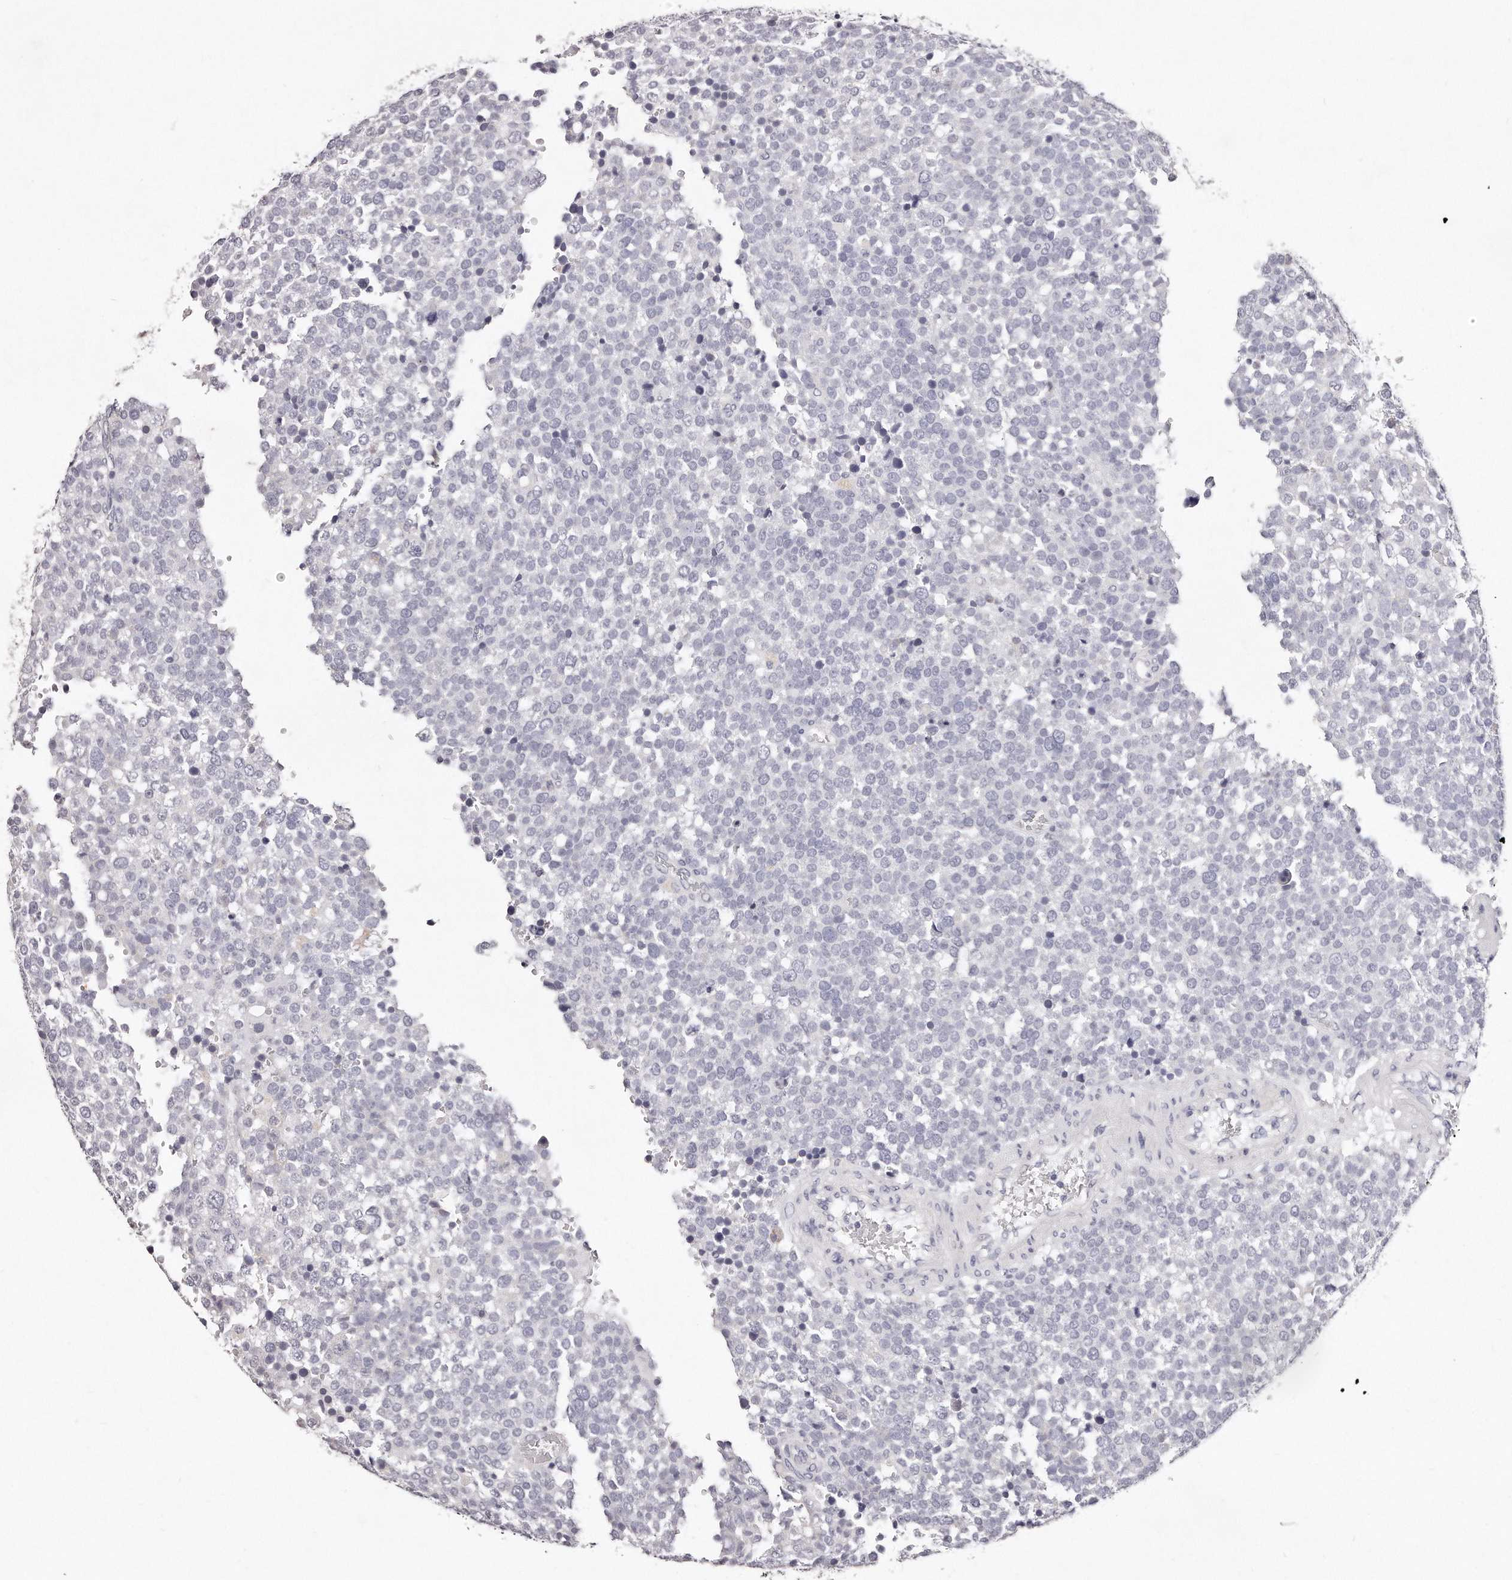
{"staining": {"intensity": "negative", "quantity": "none", "location": "none"}, "tissue": "testis cancer", "cell_type": "Tumor cells", "image_type": "cancer", "snomed": [{"axis": "morphology", "description": "Seminoma, NOS"}, {"axis": "topography", "description": "Testis"}], "caption": "This is an IHC image of testis seminoma. There is no staining in tumor cells.", "gene": "GDA", "patient": {"sex": "male", "age": 71}}